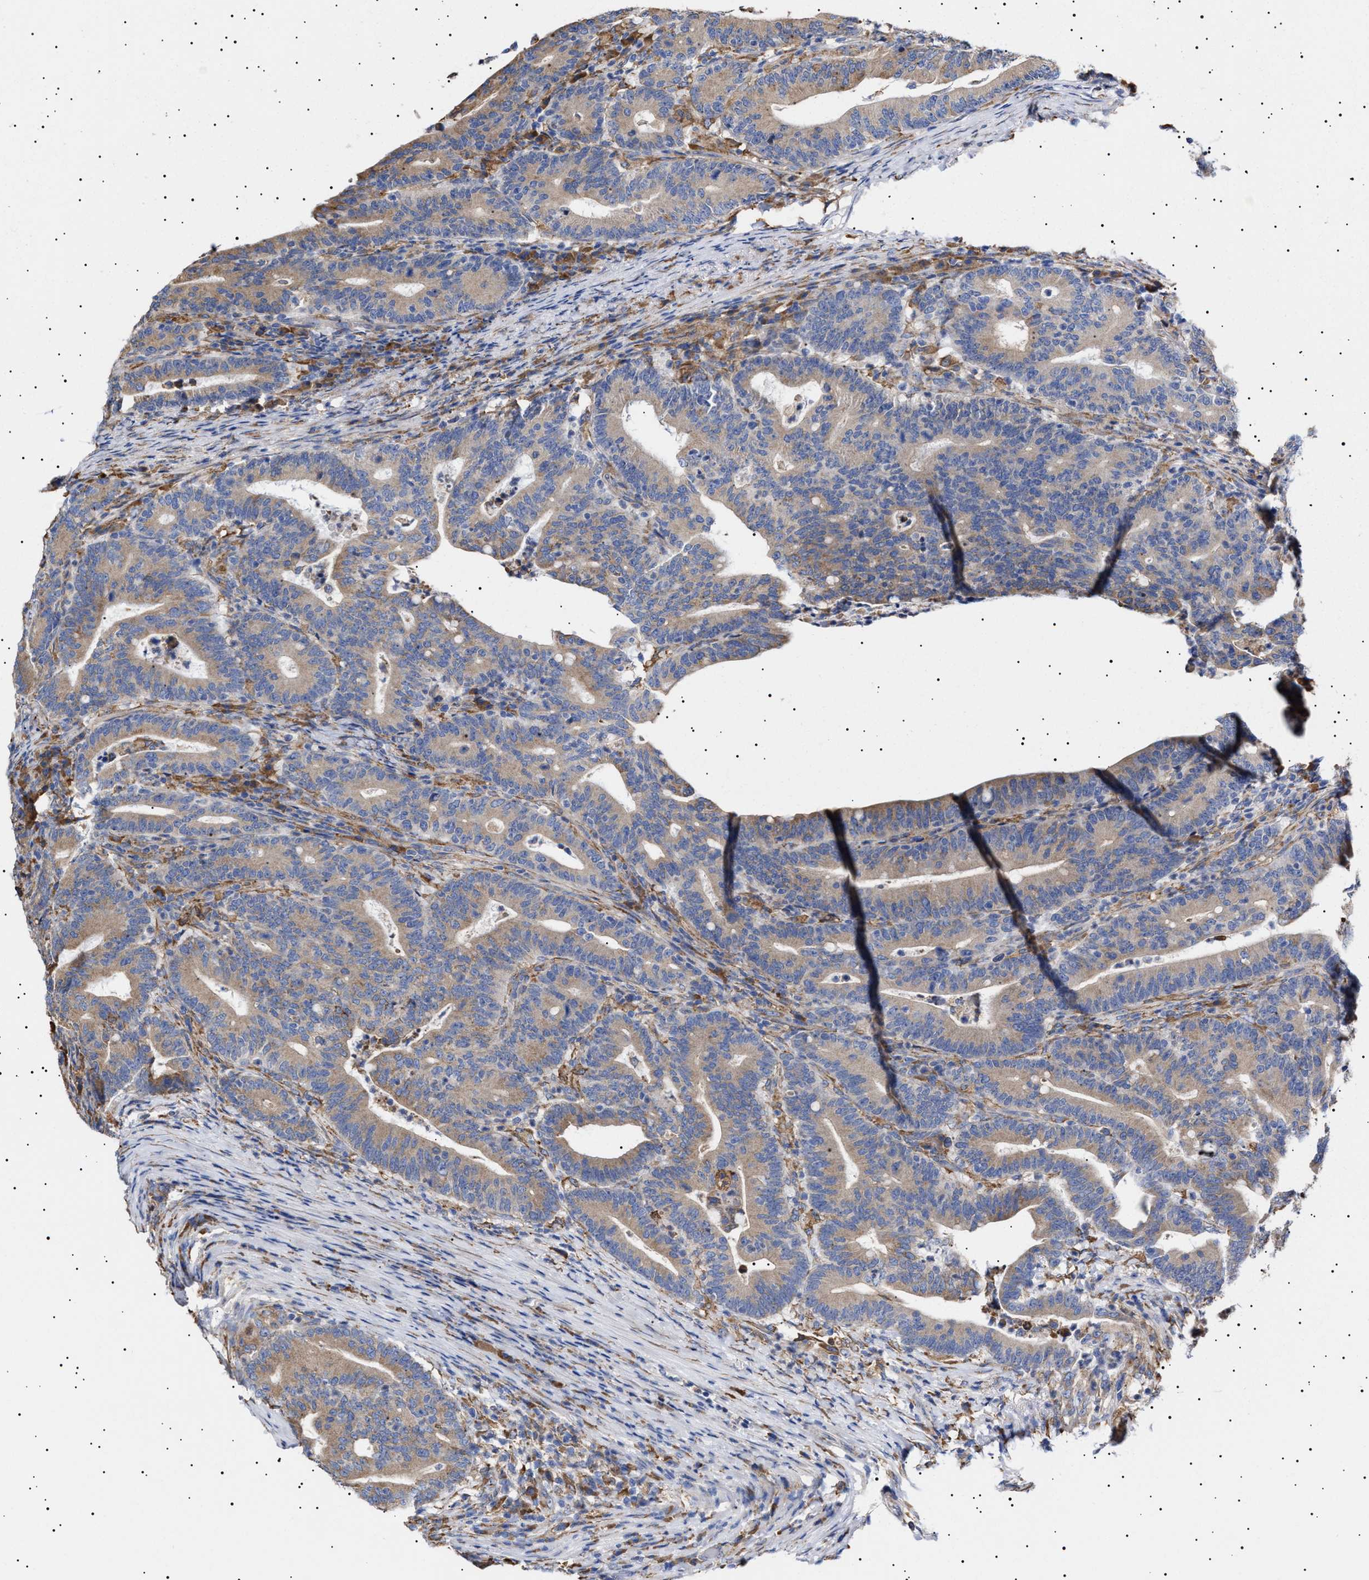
{"staining": {"intensity": "moderate", "quantity": ">75%", "location": "cytoplasmic/membranous"}, "tissue": "colorectal cancer", "cell_type": "Tumor cells", "image_type": "cancer", "snomed": [{"axis": "morphology", "description": "Adenocarcinoma, NOS"}, {"axis": "topography", "description": "Colon"}], "caption": "Adenocarcinoma (colorectal) was stained to show a protein in brown. There is medium levels of moderate cytoplasmic/membranous expression in about >75% of tumor cells.", "gene": "ERCC6L2", "patient": {"sex": "female", "age": 66}}